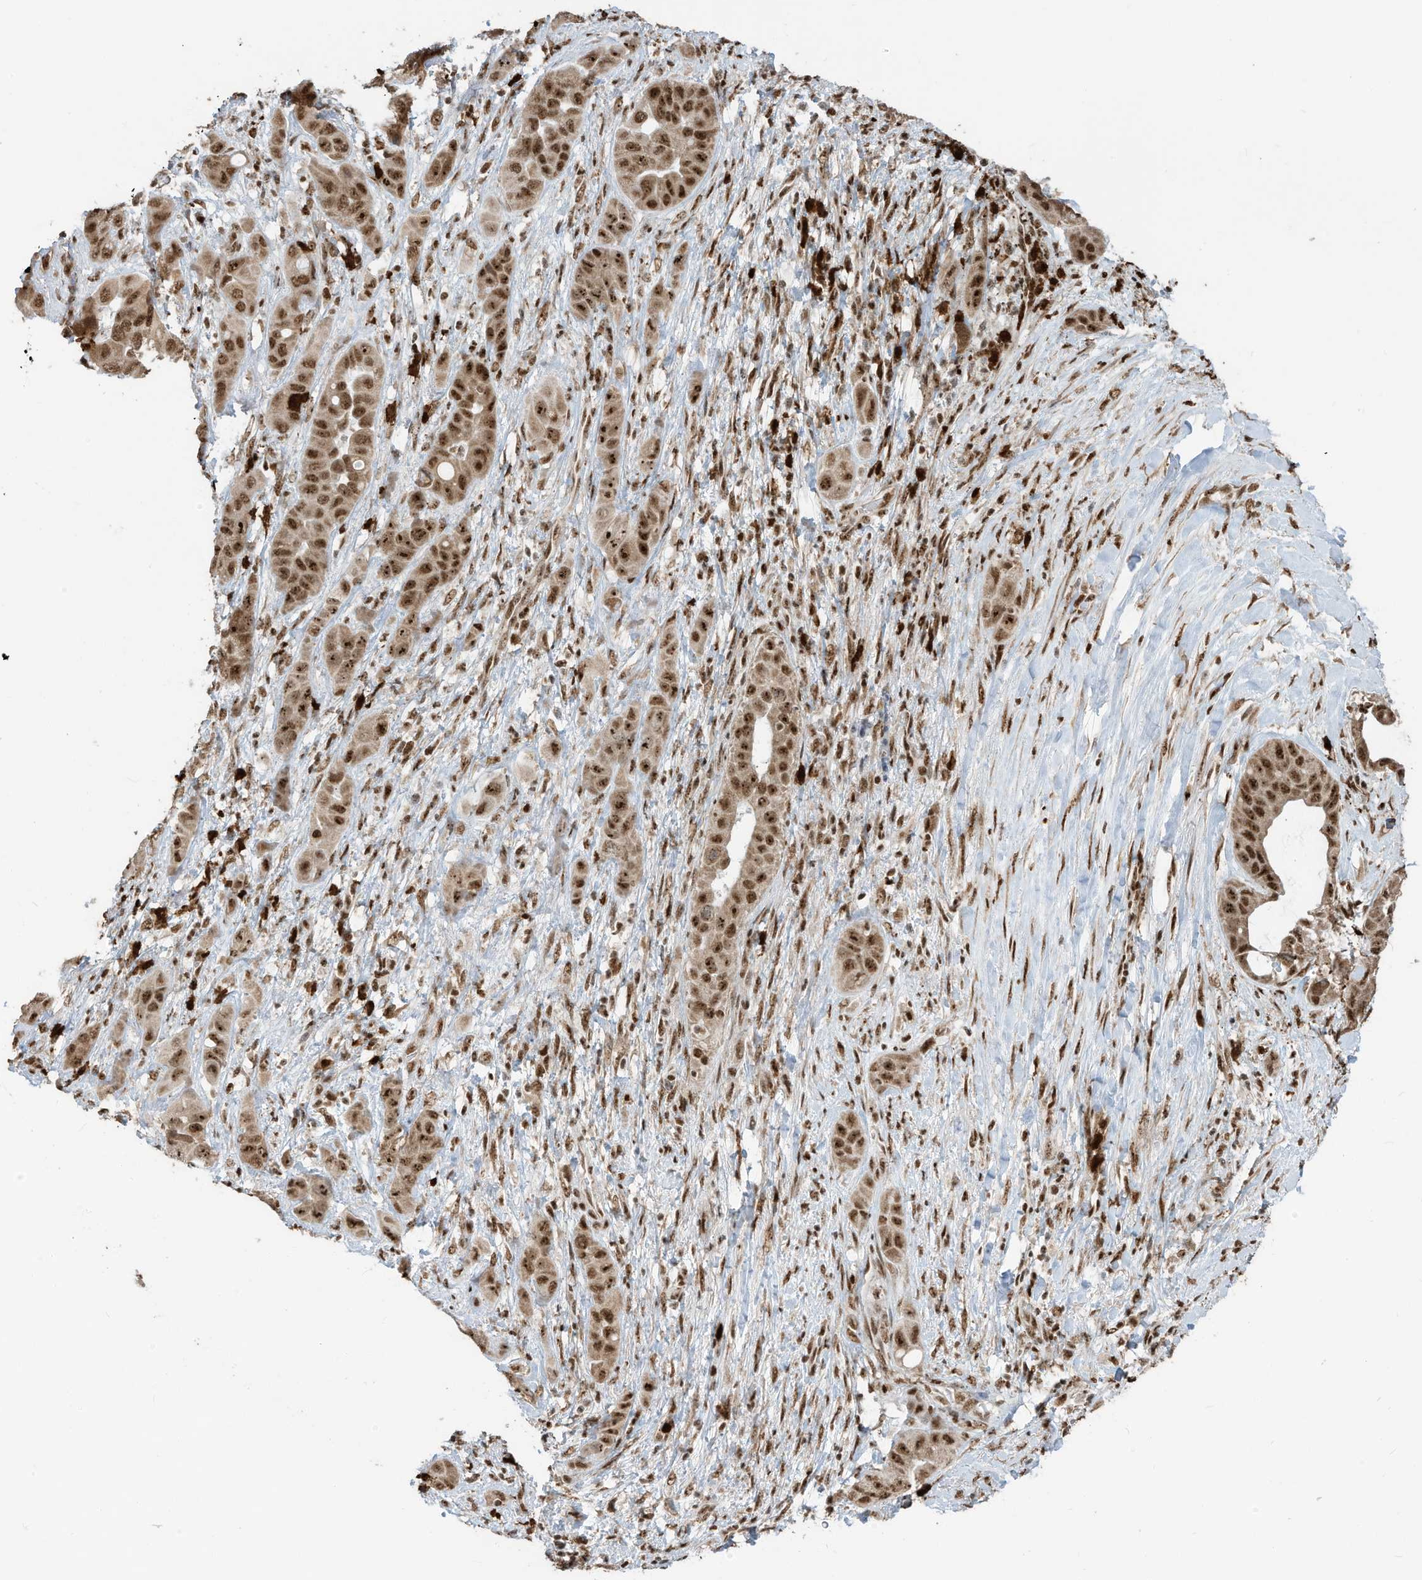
{"staining": {"intensity": "strong", "quantity": ">75%", "location": "nuclear"}, "tissue": "liver cancer", "cell_type": "Tumor cells", "image_type": "cancer", "snomed": [{"axis": "morphology", "description": "Cholangiocarcinoma"}, {"axis": "topography", "description": "Liver"}], "caption": "DAB immunohistochemical staining of human cholangiocarcinoma (liver) reveals strong nuclear protein positivity in about >75% of tumor cells.", "gene": "LBH", "patient": {"sex": "female", "age": 52}}